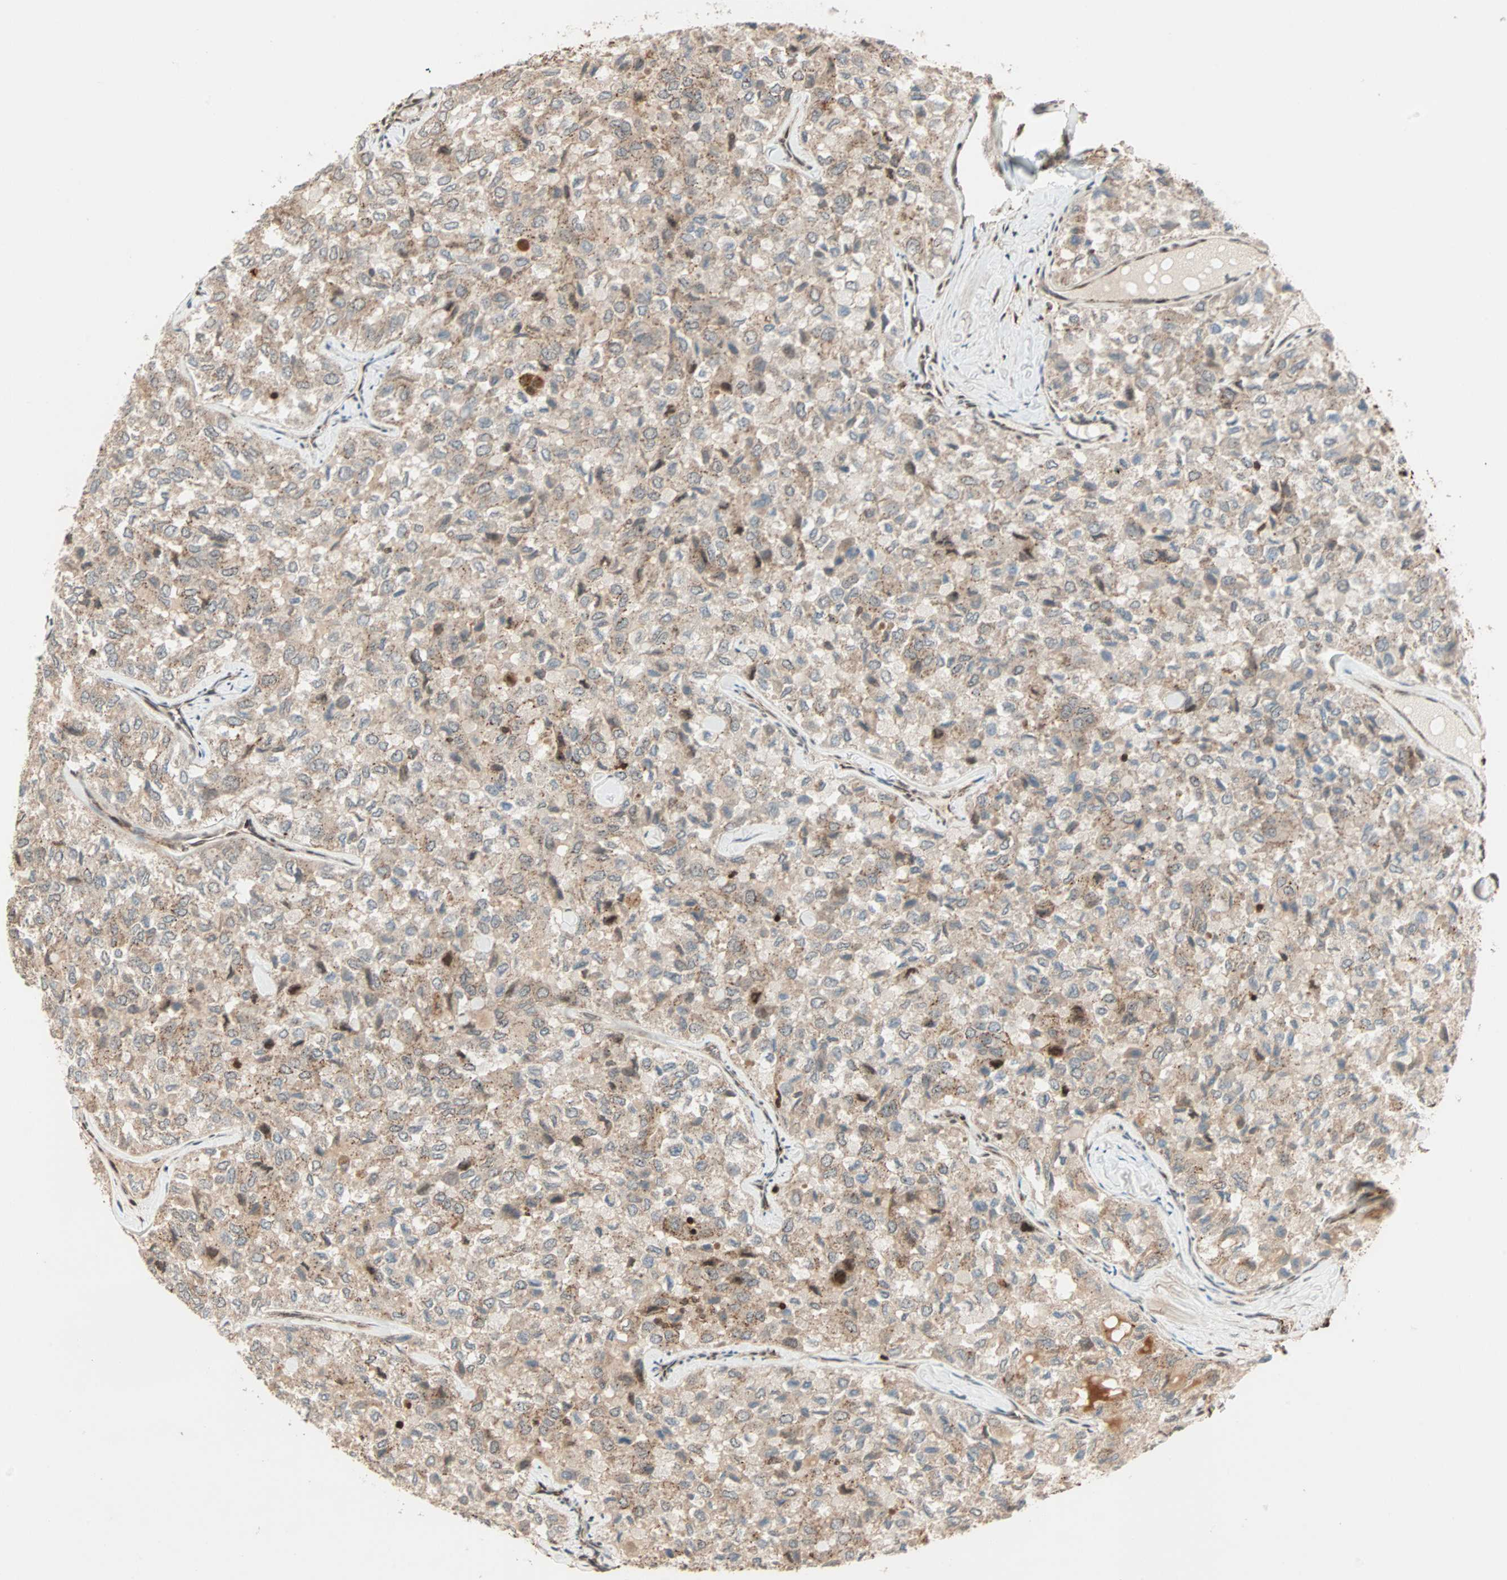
{"staining": {"intensity": "moderate", "quantity": ">75%", "location": "cytoplasmic/membranous,nuclear"}, "tissue": "thyroid cancer", "cell_type": "Tumor cells", "image_type": "cancer", "snomed": [{"axis": "morphology", "description": "Follicular adenoma carcinoma, NOS"}, {"axis": "topography", "description": "Thyroid gland"}], "caption": "There is medium levels of moderate cytoplasmic/membranous and nuclear expression in tumor cells of thyroid cancer (follicular adenoma carcinoma), as demonstrated by immunohistochemical staining (brown color).", "gene": "ZBED9", "patient": {"sex": "male", "age": 75}}